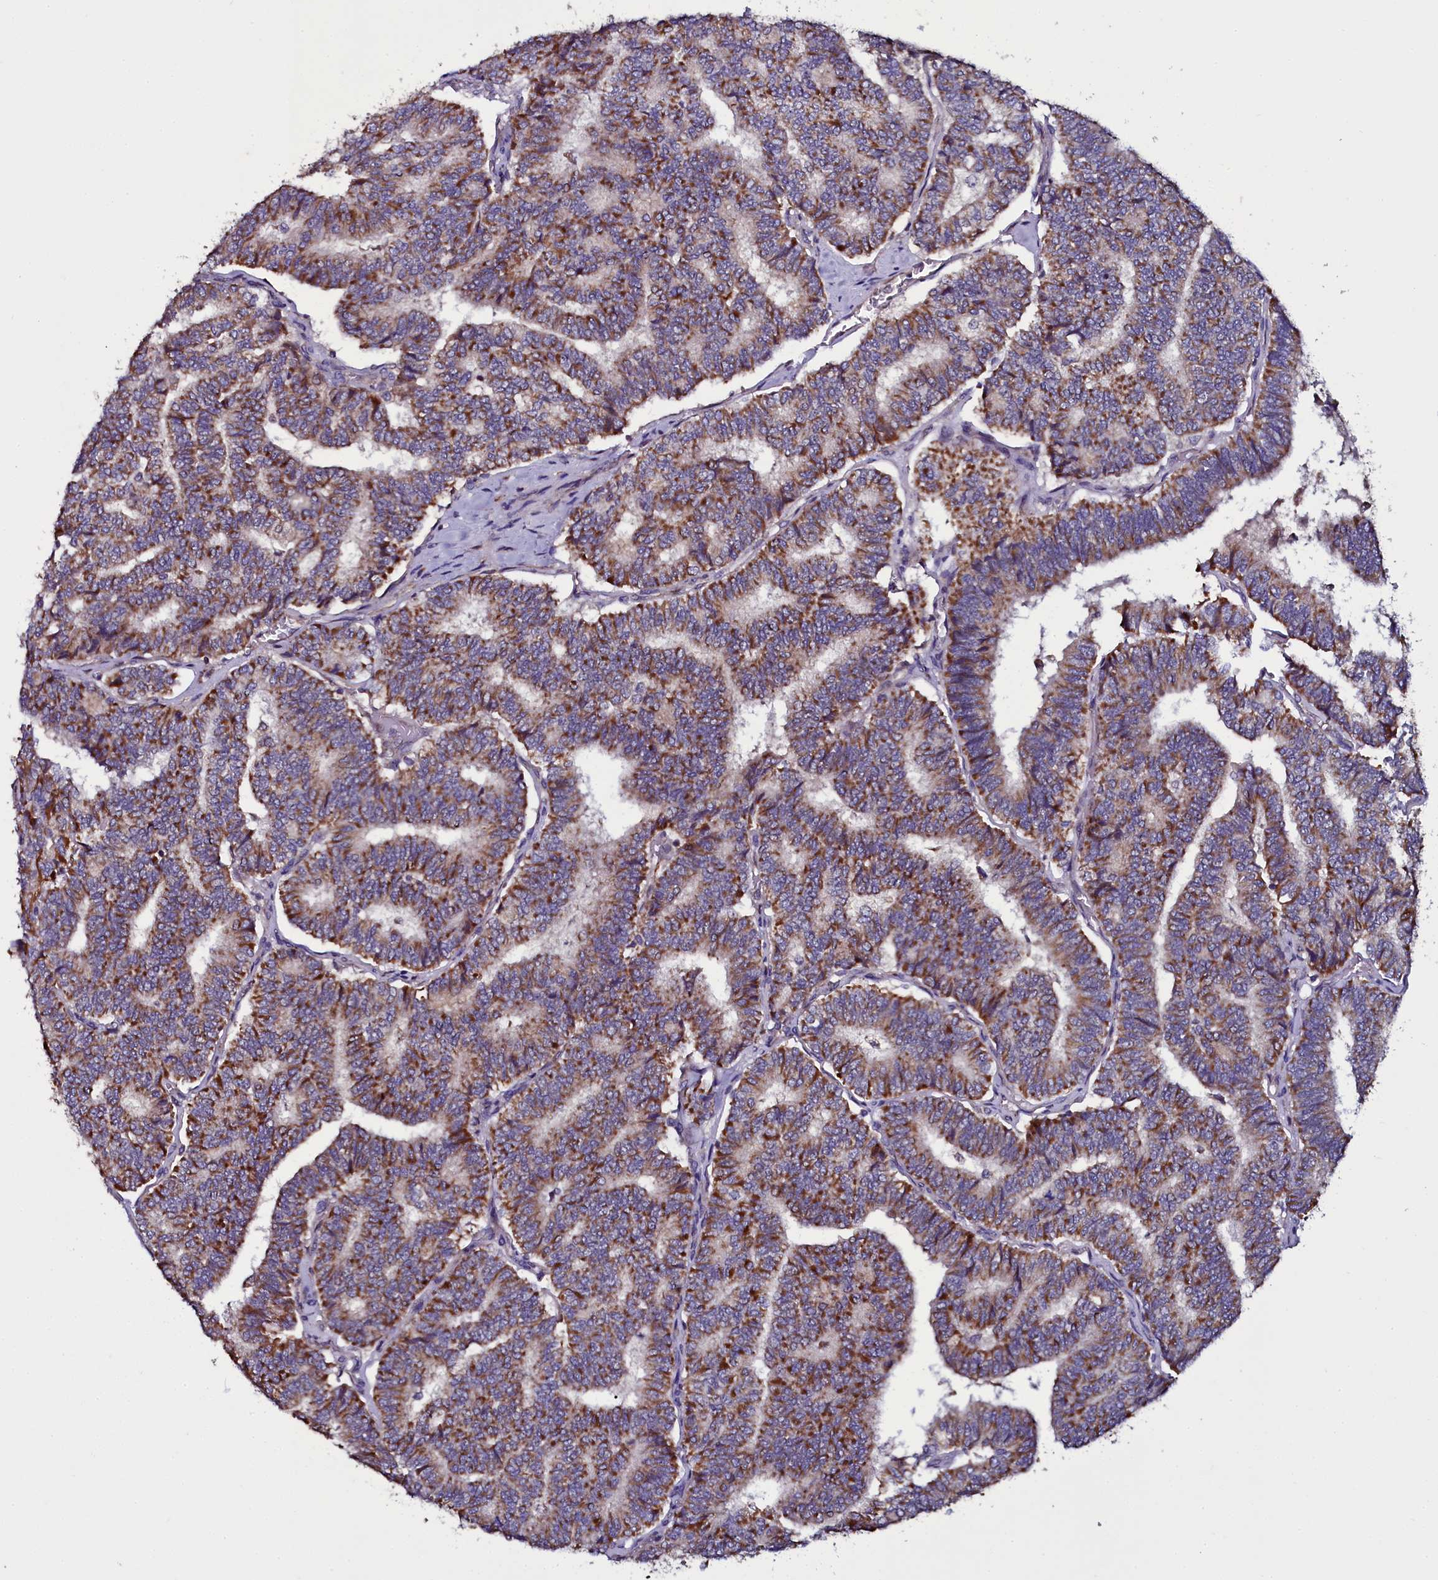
{"staining": {"intensity": "strong", "quantity": ">75%", "location": "cytoplasmic/membranous"}, "tissue": "thyroid cancer", "cell_type": "Tumor cells", "image_type": "cancer", "snomed": [{"axis": "morphology", "description": "Papillary adenocarcinoma, NOS"}, {"axis": "topography", "description": "Thyroid gland"}], "caption": "IHC of human thyroid cancer demonstrates high levels of strong cytoplasmic/membranous expression in approximately >75% of tumor cells.", "gene": "NAA80", "patient": {"sex": "female", "age": 35}}